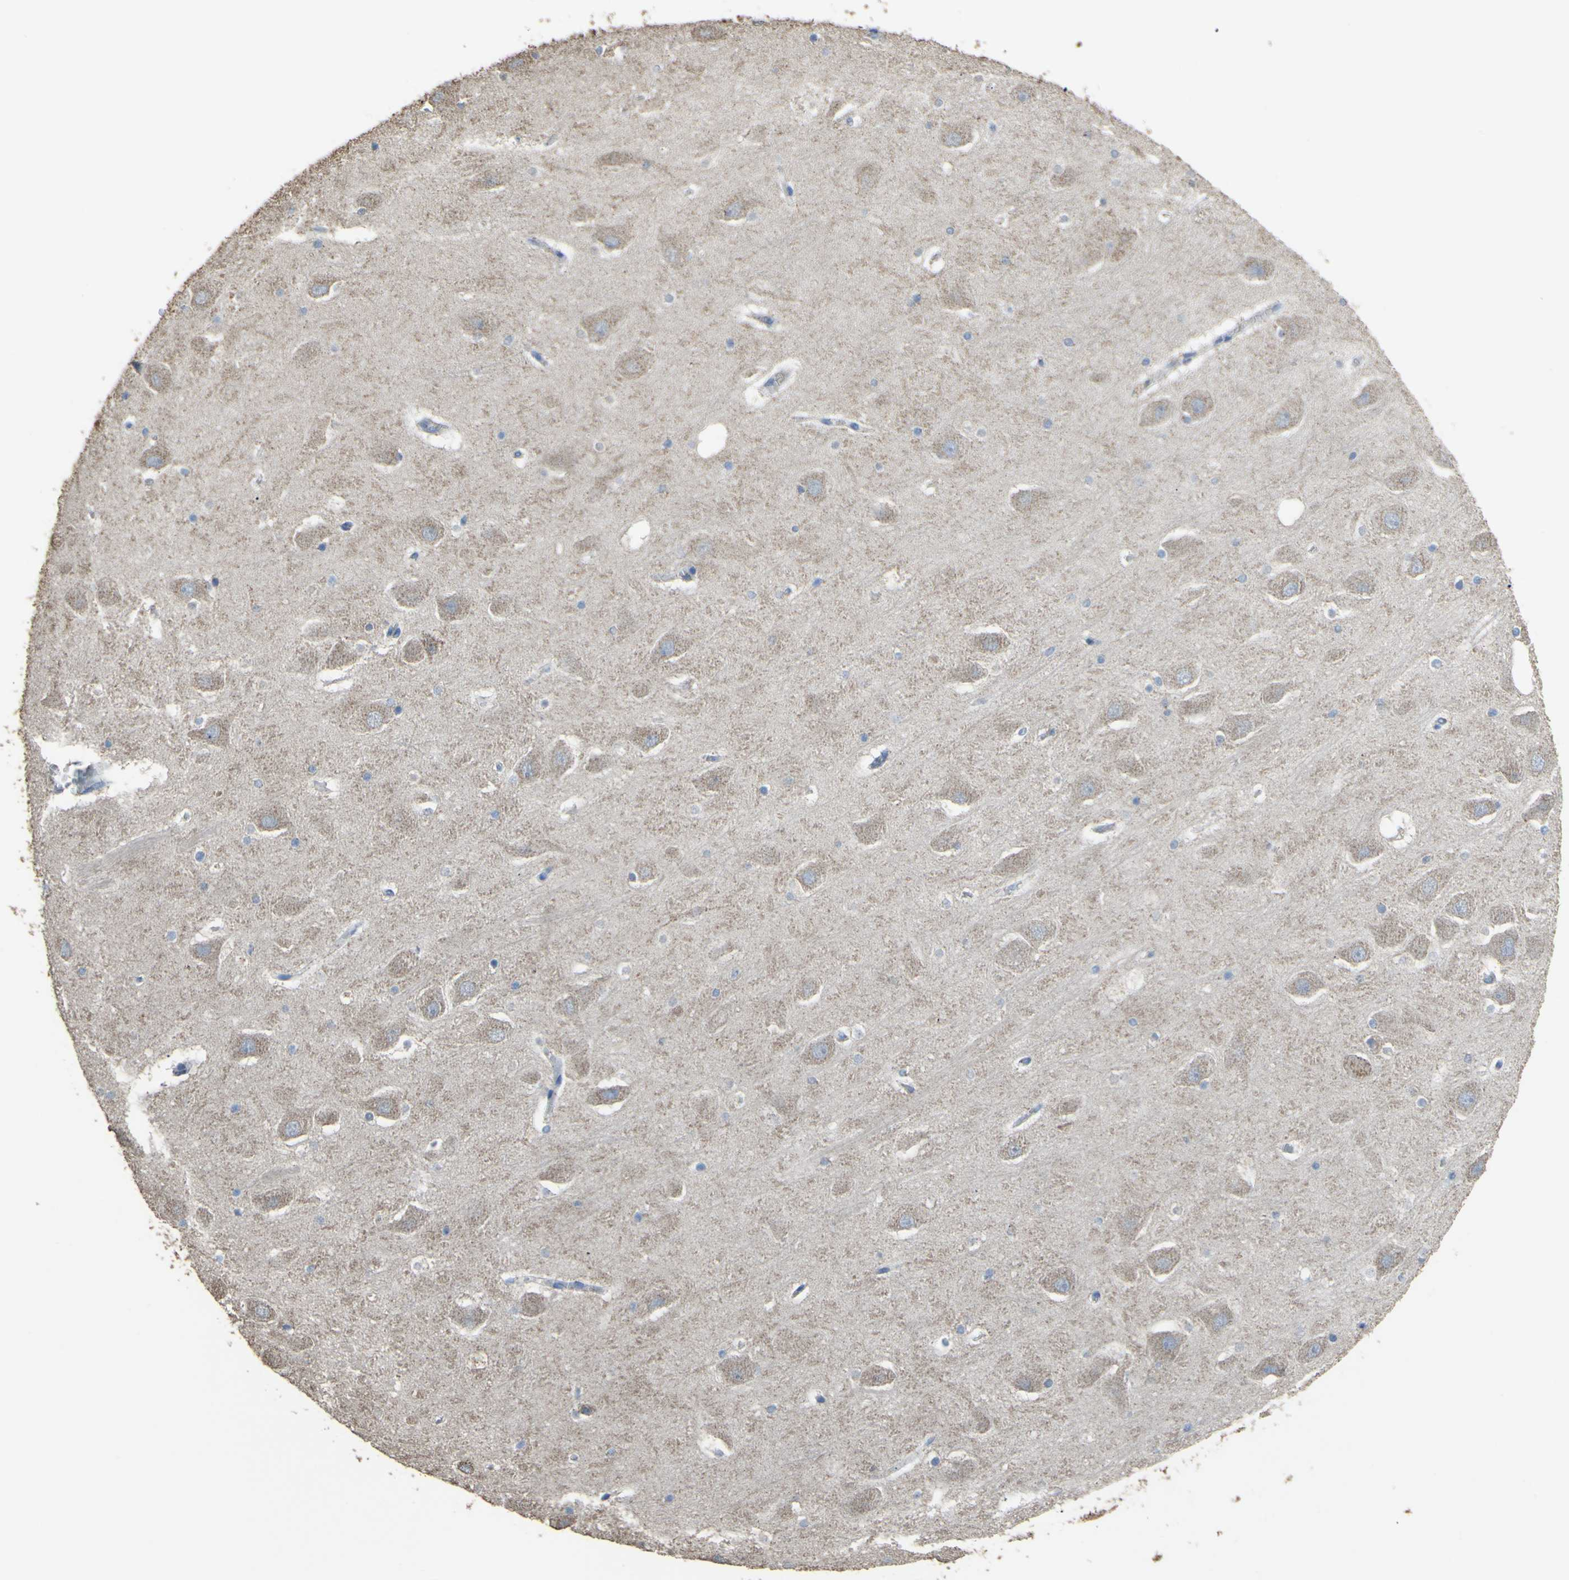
{"staining": {"intensity": "weak", "quantity": "<25%", "location": "cytoplasmic/membranous"}, "tissue": "hippocampus", "cell_type": "Glial cells", "image_type": "normal", "snomed": [{"axis": "morphology", "description": "Normal tissue, NOS"}, {"axis": "topography", "description": "Hippocampus"}], "caption": "High power microscopy photomicrograph of an immunohistochemistry histopathology image of normal hippocampus, revealing no significant expression in glial cells.", "gene": "CMKLR2", "patient": {"sex": "male", "age": 45}}